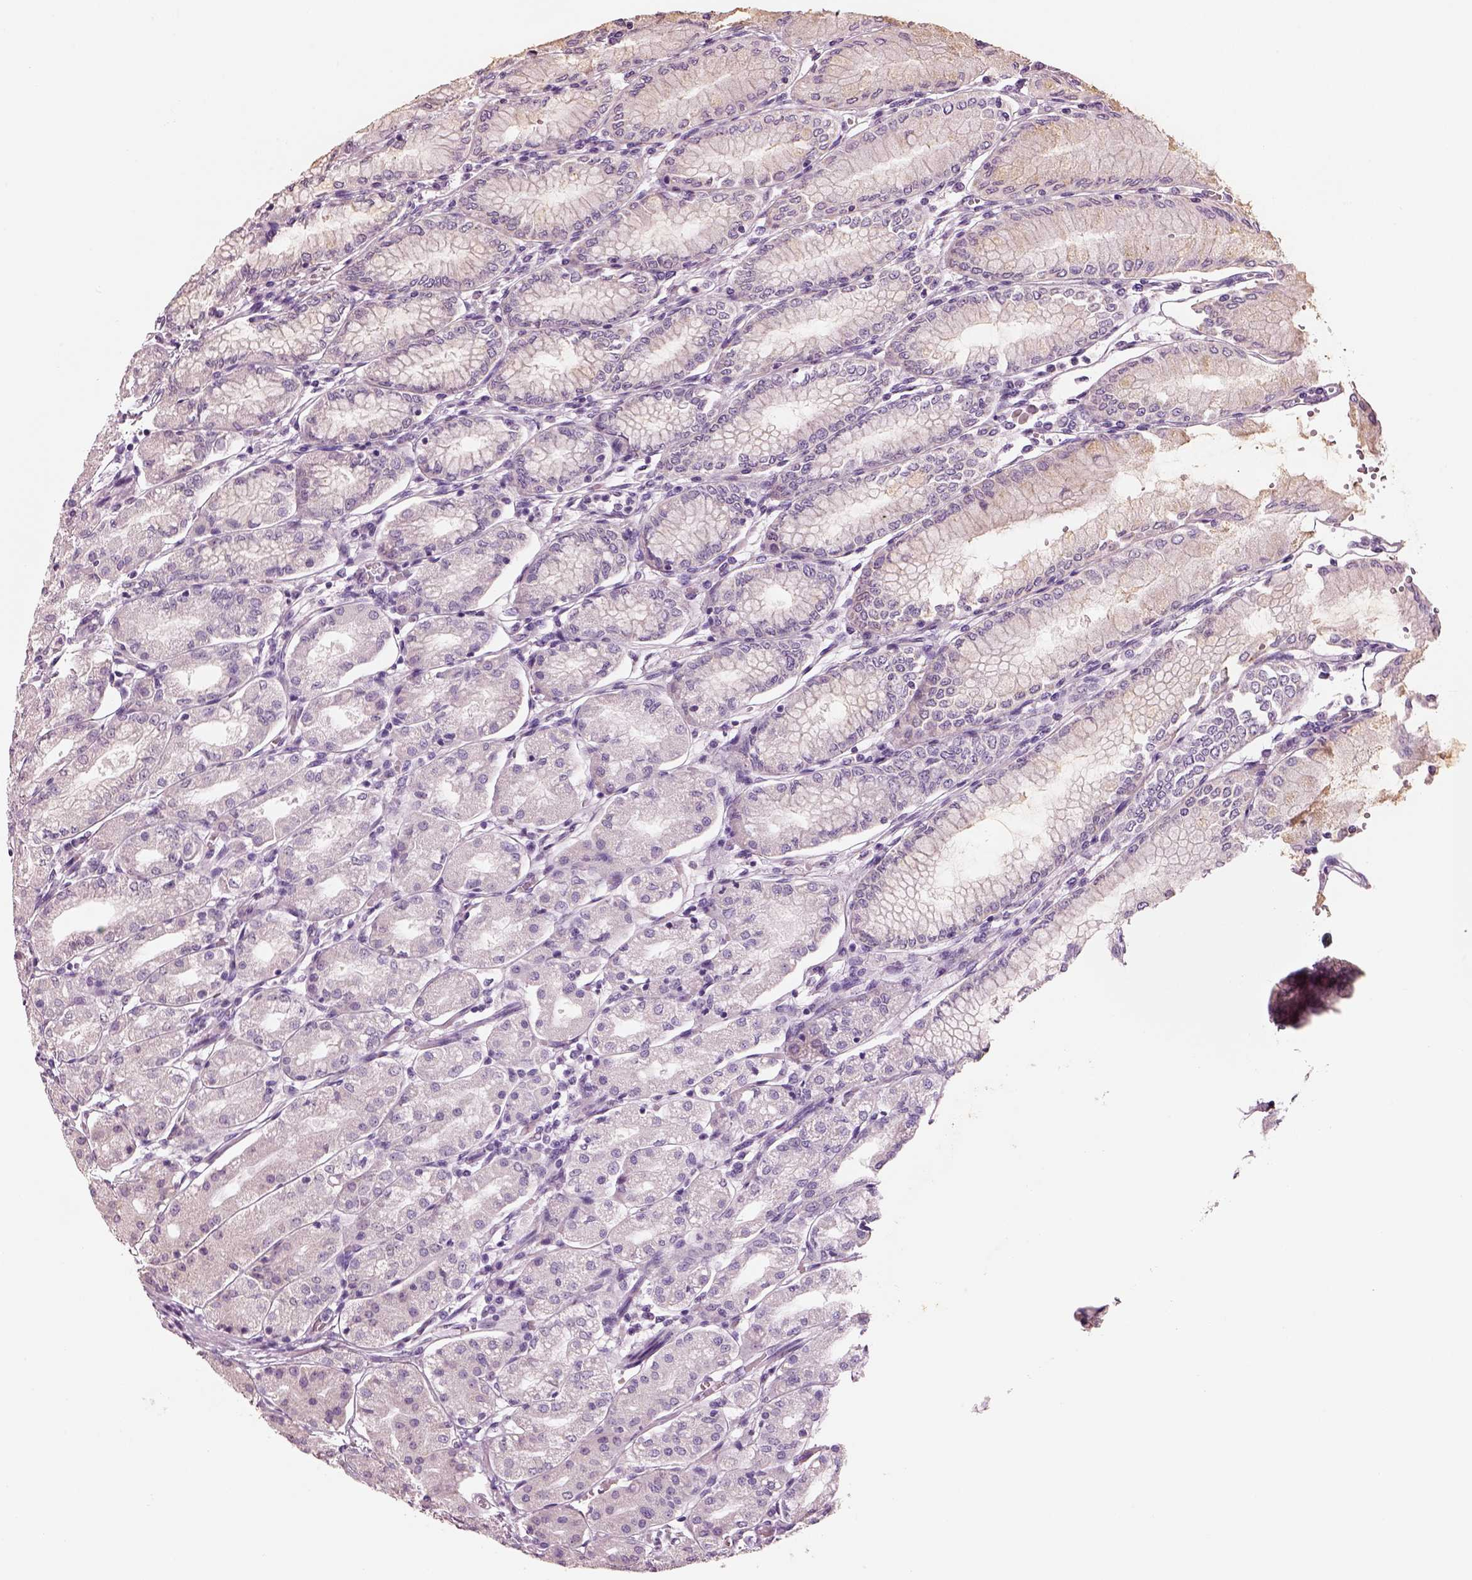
{"staining": {"intensity": "moderate", "quantity": "25%-75%", "location": "cytoplasmic/membranous"}, "tissue": "stomach", "cell_type": "Glandular cells", "image_type": "normal", "snomed": [{"axis": "morphology", "description": "Normal tissue, NOS"}, {"axis": "topography", "description": "Skeletal muscle"}, {"axis": "topography", "description": "Stomach"}], "caption": "Stomach stained for a protein (brown) demonstrates moderate cytoplasmic/membranous positive staining in about 25%-75% of glandular cells.", "gene": "ELSPBP1", "patient": {"sex": "female", "age": 57}}